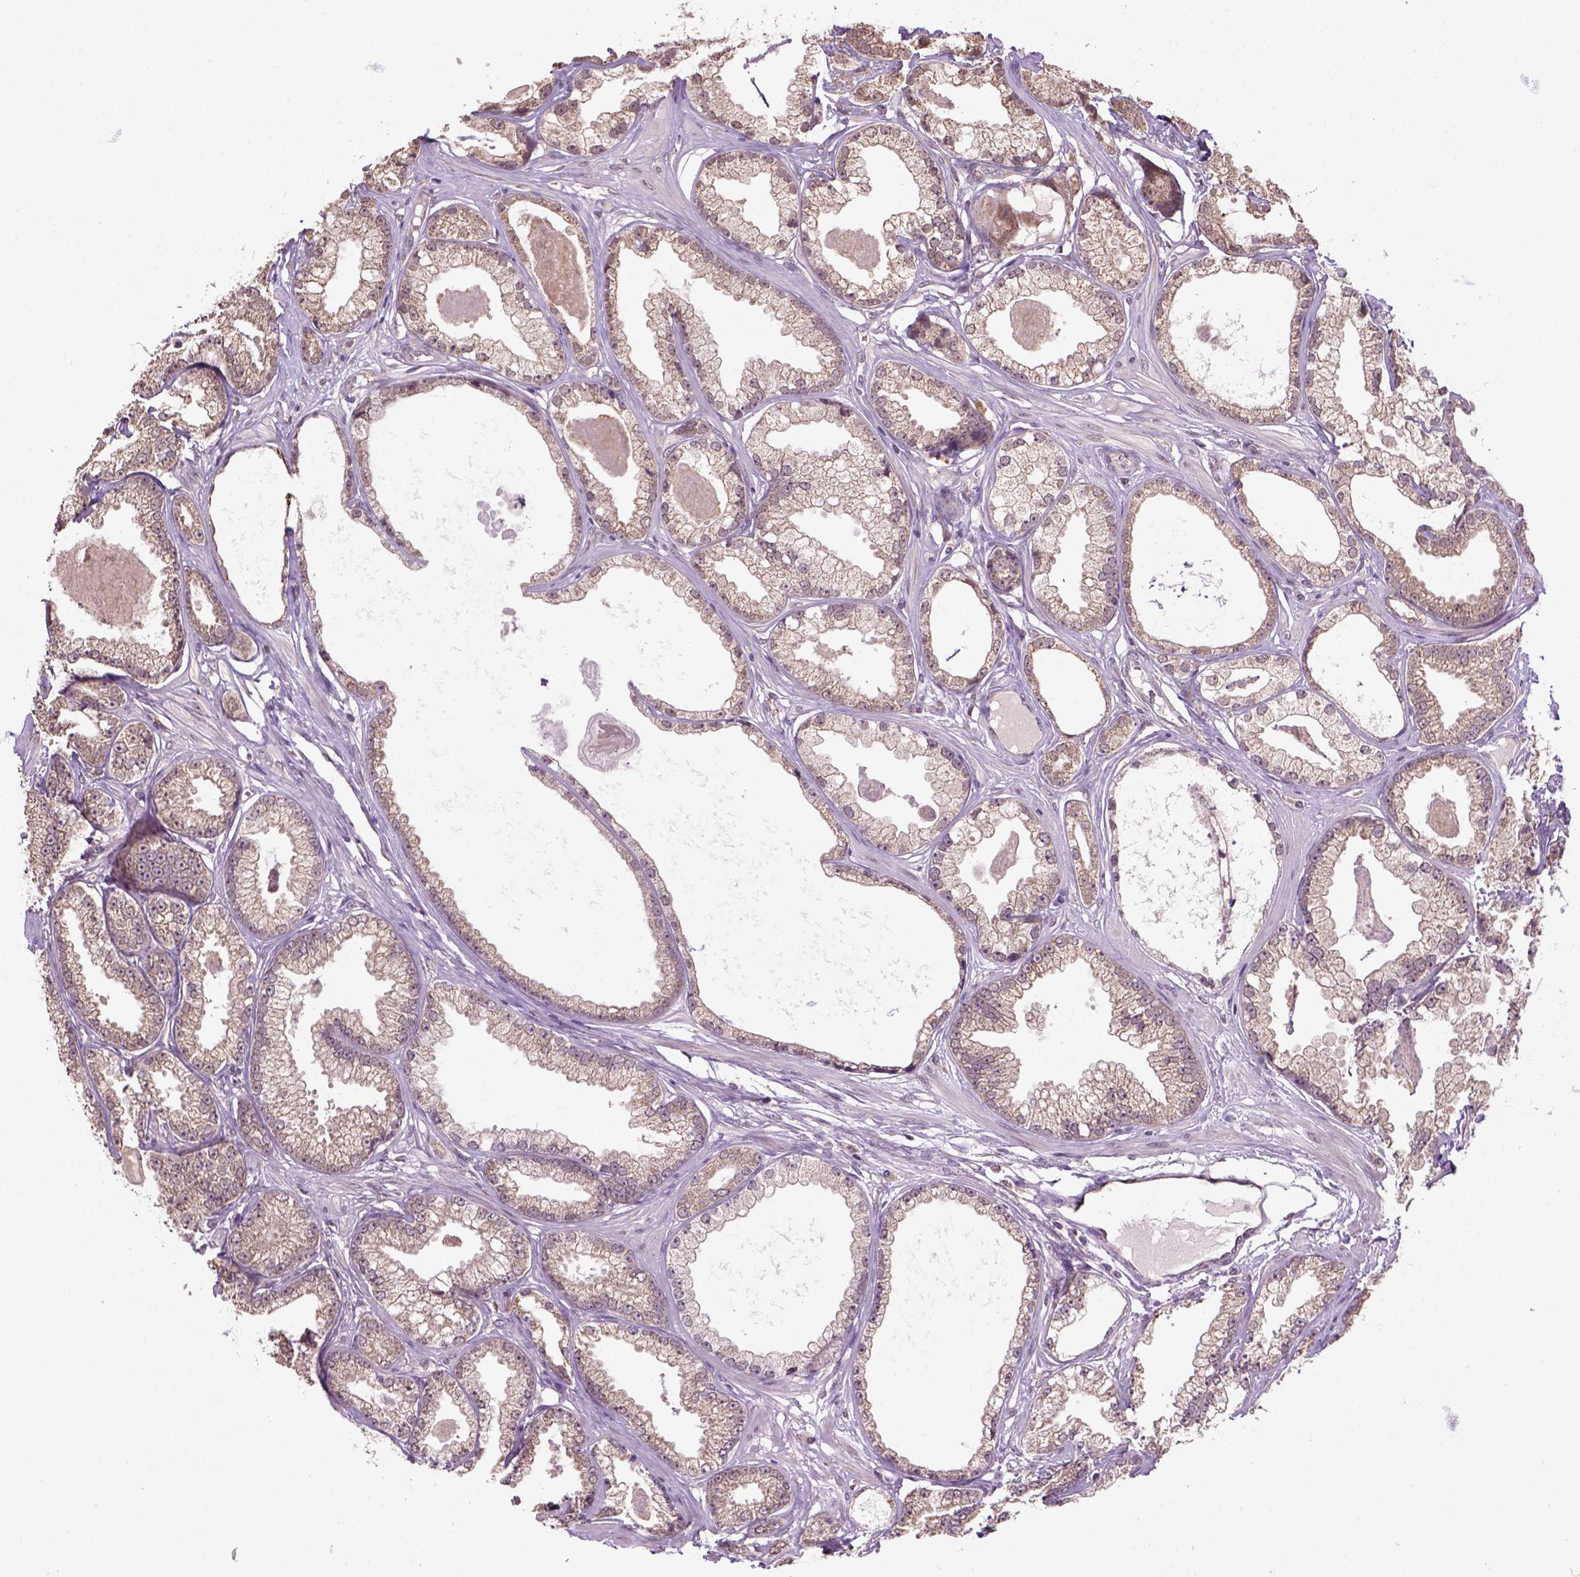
{"staining": {"intensity": "weak", "quantity": ">75%", "location": "cytoplasmic/membranous"}, "tissue": "prostate cancer", "cell_type": "Tumor cells", "image_type": "cancer", "snomed": [{"axis": "morphology", "description": "Adenocarcinoma, Low grade"}, {"axis": "topography", "description": "Prostate"}], "caption": "Immunohistochemistry (IHC) of human prostate low-grade adenocarcinoma reveals low levels of weak cytoplasmic/membranous staining in approximately >75% of tumor cells.", "gene": "NUDT10", "patient": {"sex": "male", "age": 64}}